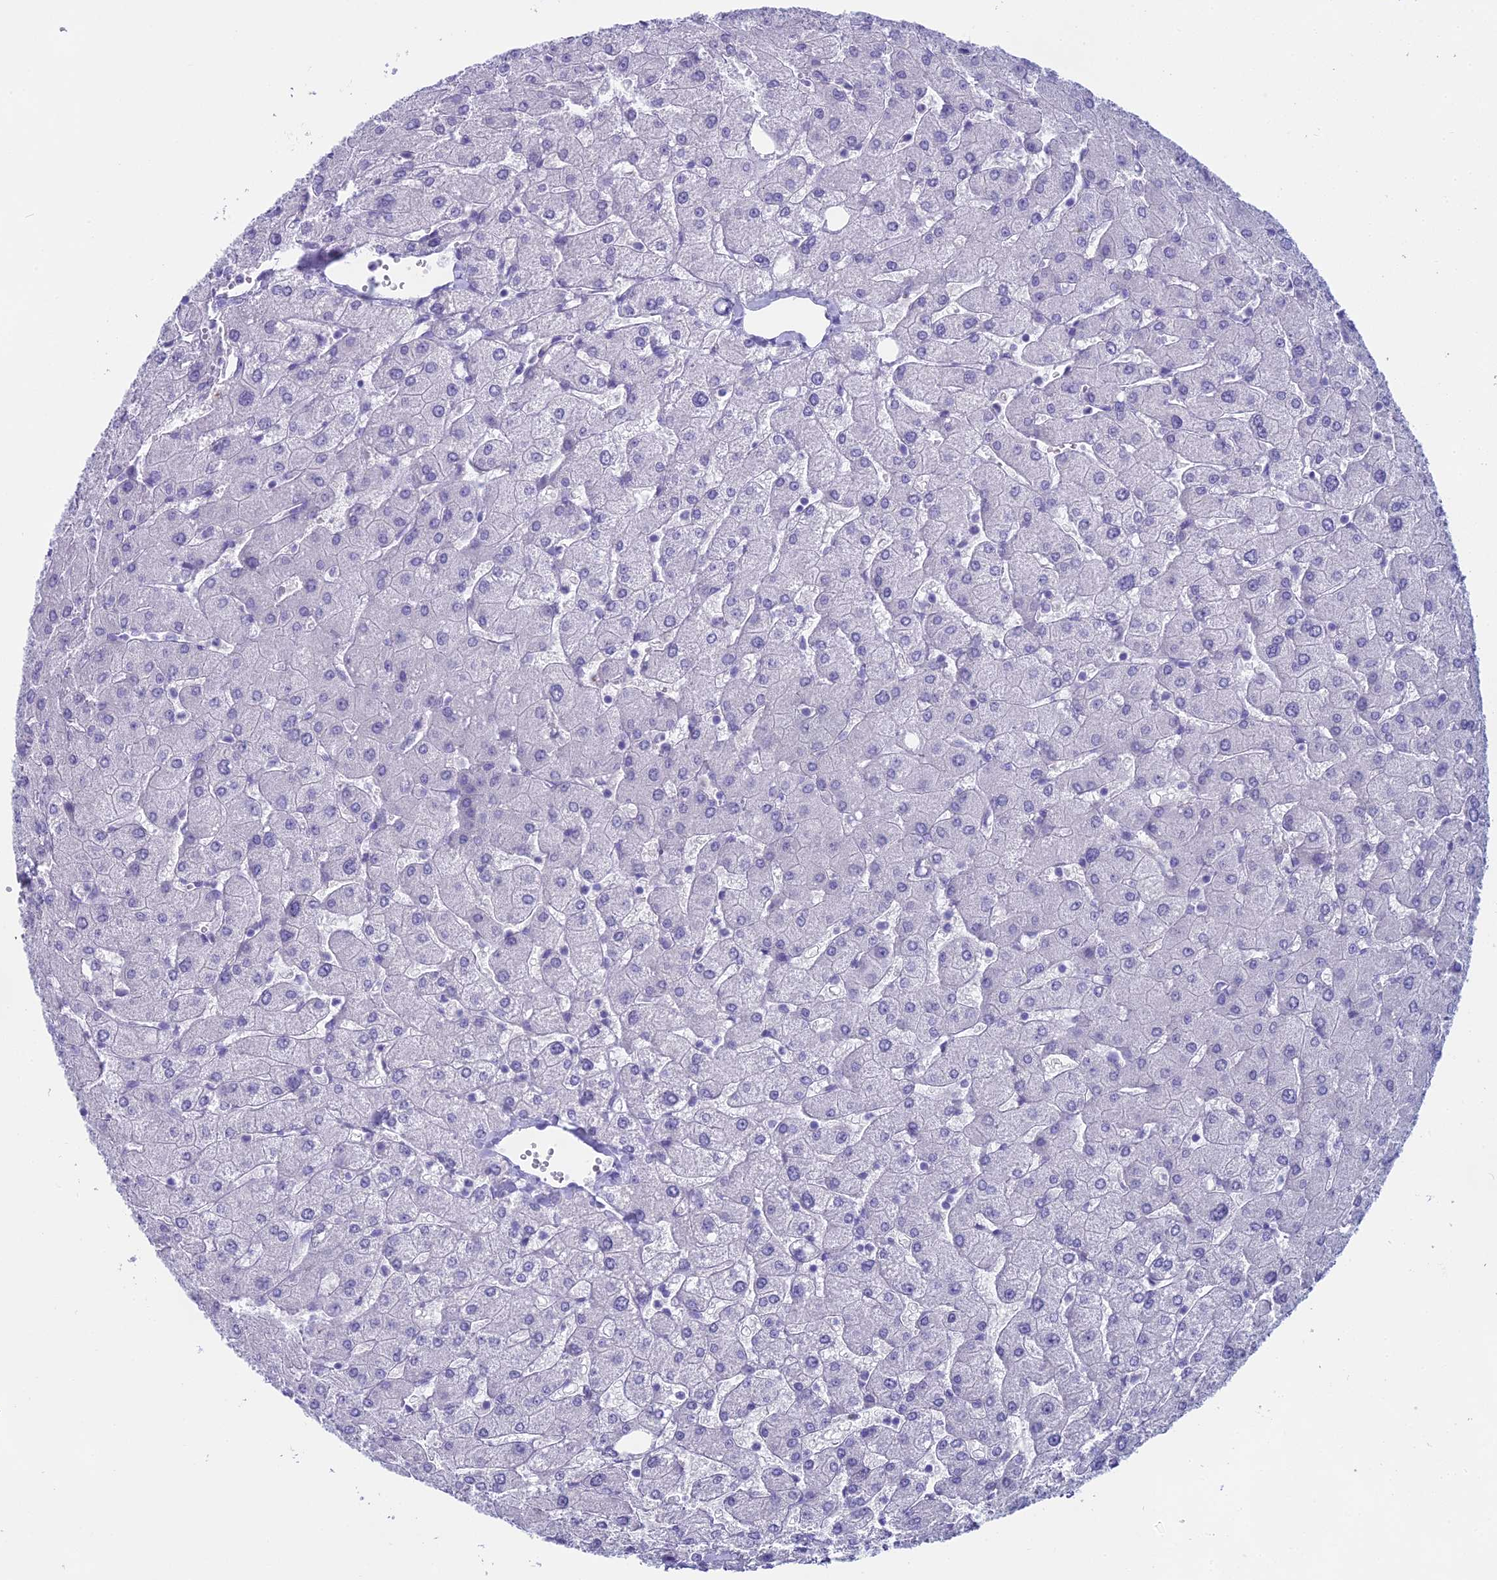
{"staining": {"intensity": "negative", "quantity": "none", "location": "none"}, "tissue": "liver", "cell_type": "Cholangiocytes", "image_type": "normal", "snomed": [{"axis": "morphology", "description": "Normal tissue, NOS"}, {"axis": "topography", "description": "Liver"}], "caption": "Photomicrograph shows no significant protein positivity in cholangiocytes of normal liver.", "gene": "UNC80", "patient": {"sex": "male", "age": 55}}